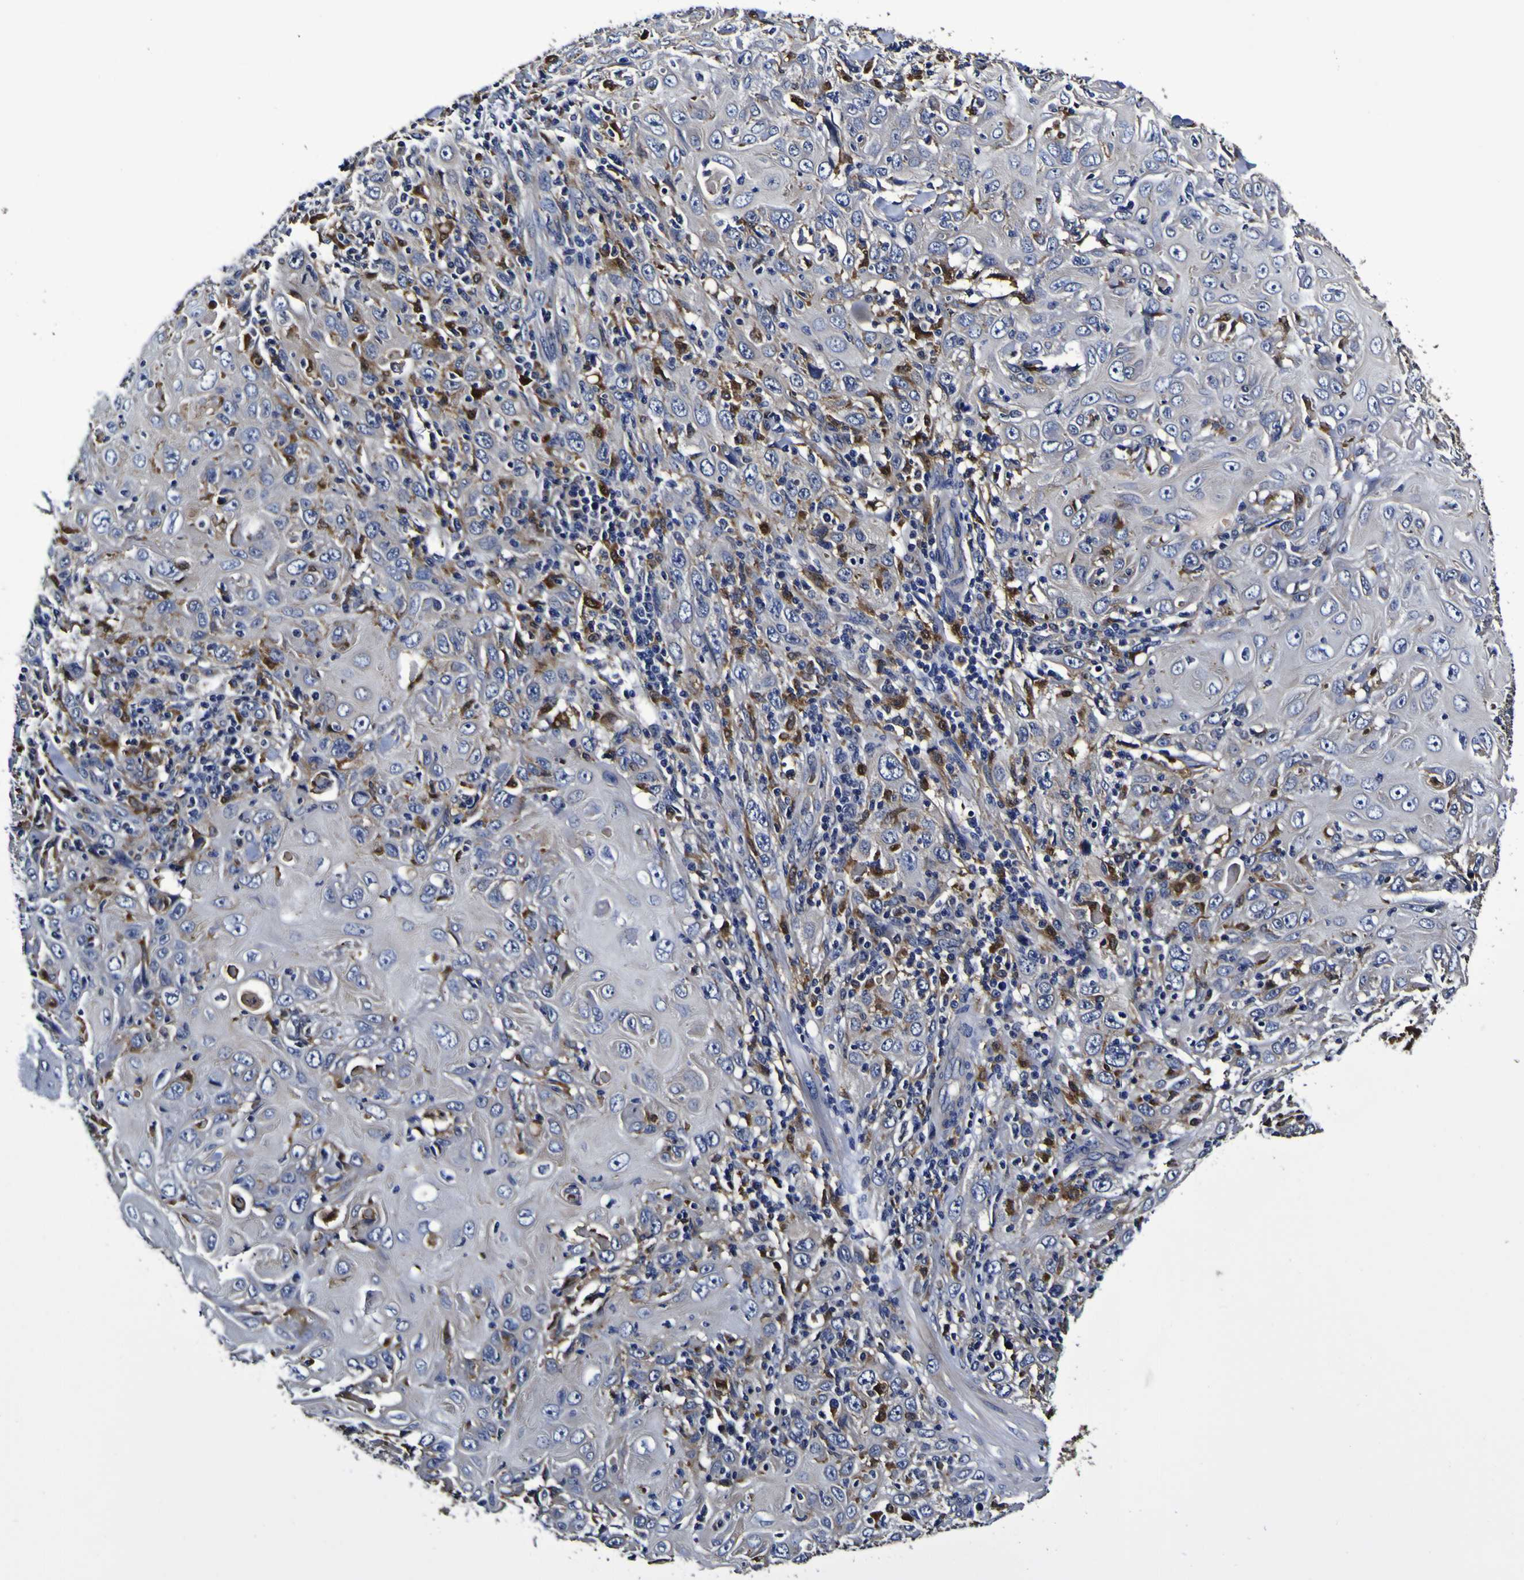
{"staining": {"intensity": "negative", "quantity": "none", "location": "none"}, "tissue": "skin cancer", "cell_type": "Tumor cells", "image_type": "cancer", "snomed": [{"axis": "morphology", "description": "Squamous cell carcinoma, NOS"}, {"axis": "topography", "description": "Skin"}], "caption": "This is an immunohistochemistry image of skin cancer (squamous cell carcinoma). There is no expression in tumor cells.", "gene": "GPX1", "patient": {"sex": "female", "age": 88}}